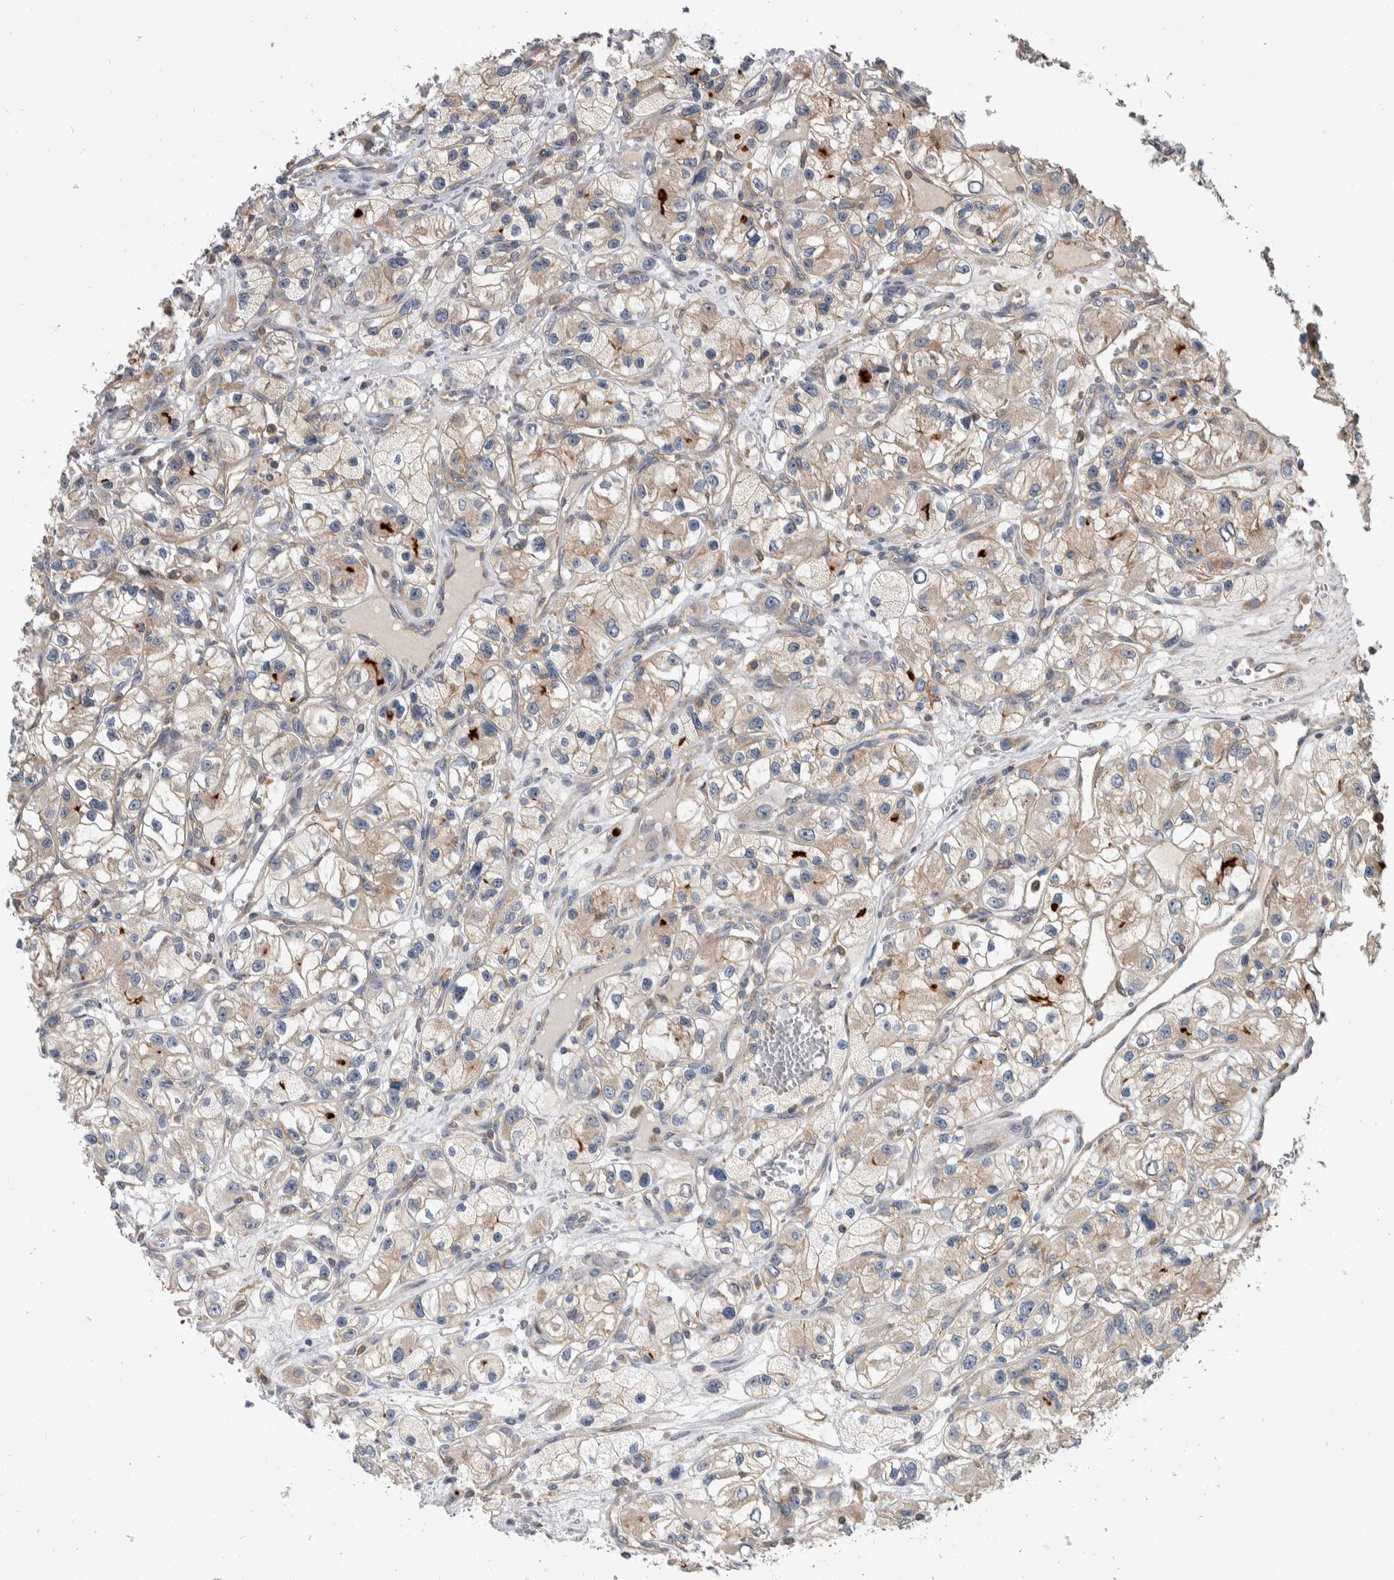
{"staining": {"intensity": "weak", "quantity": "25%-75%", "location": "cytoplasmic/membranous"}, "tissue": "renal cancer", "cell_type": "Tumor cells", "image_type": "cancer", "snomed": [{"axis": "morphology", "description": "Adenocarcinoma, NOS"}, {"axis": "topography", "description": "Kidney"}], "caption": "The micrograph exhibits immunohistochemical staining of renal cancer (adenocarcinoma). There is weak cytoplasmic/membranous positivity is present in about 25%-75% of tumor cells.", "gene": "SDCBP", "patient": {"sex": "female", "age": 57}}